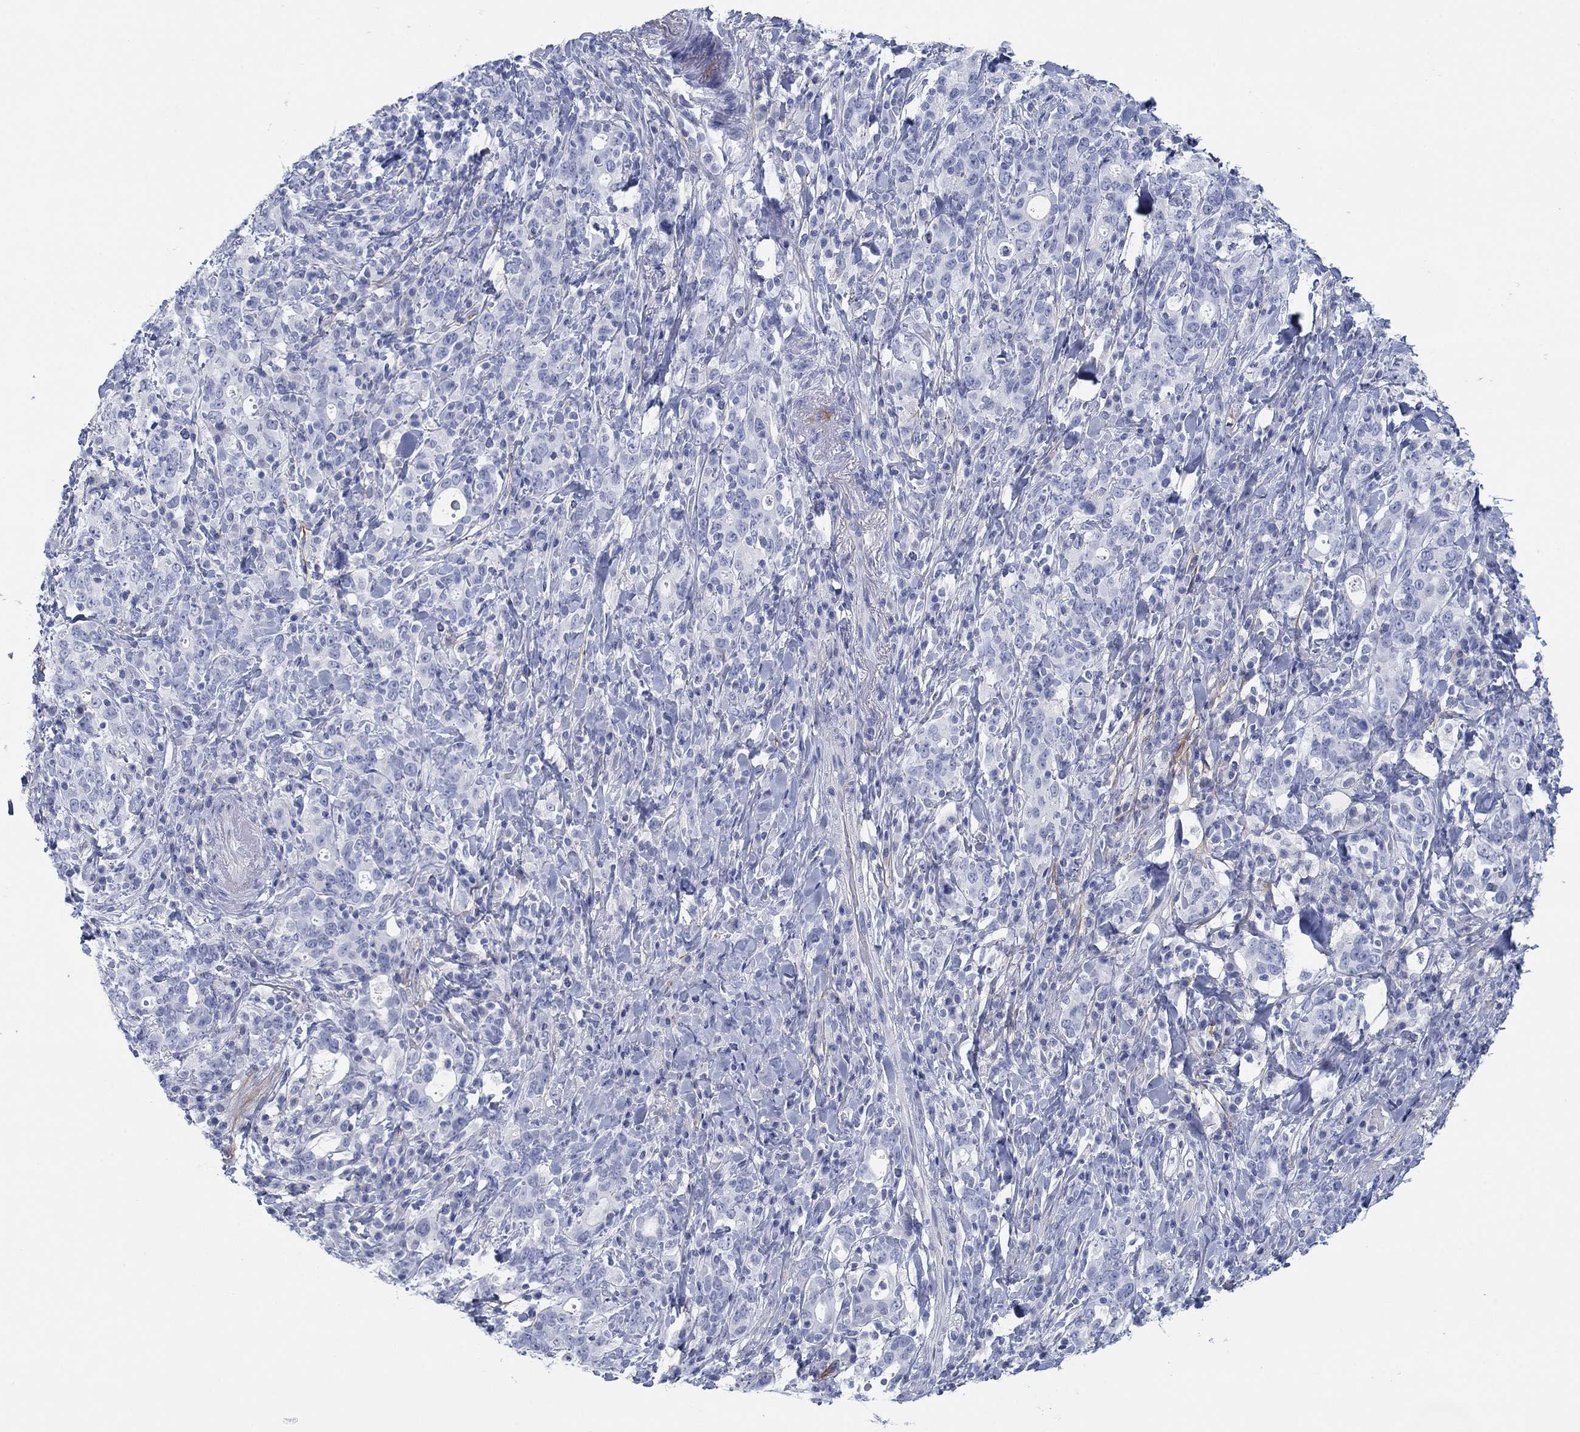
{"staining": {"intensity": "negative", "quantity": "none", "location": "none"}, "tissue": "stomach cancer", "cell_type": "Tumor cells", "image_type": "cancer", "snomed": [{"axis": "morphology", "description": "Adenocarcinoma, NOS"}, {"axis": "topography", "description": "Stomach"}], "caption": "Immunohistochemical staining of human stomach cancer displays no significant positivity in tumor cells.", "gene": "PDYN", "patient": {"sex": "male", "age": 79}}